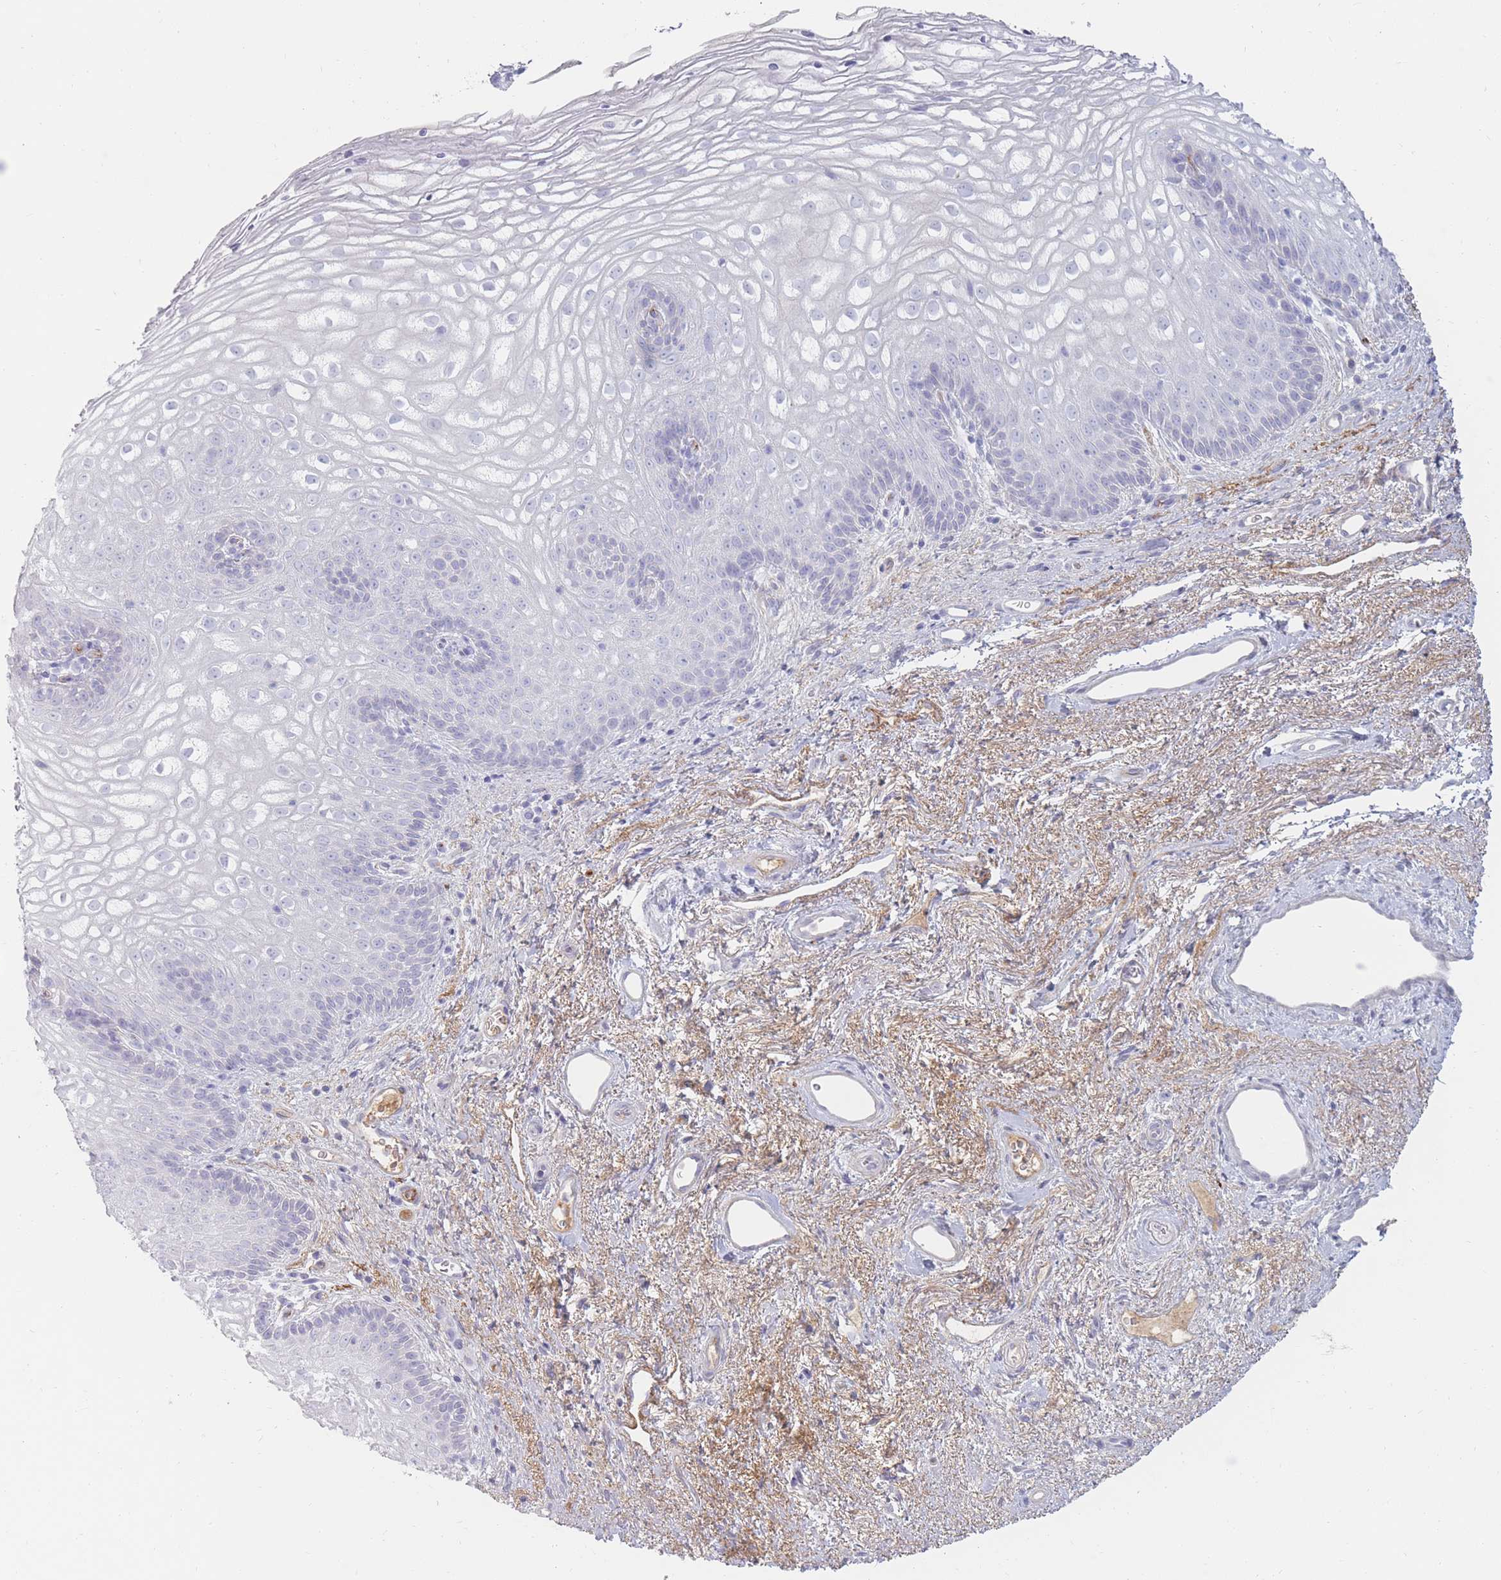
{"staining": {"intensity": "negative", "quantity": "none", "location": "none"}, "tissue": "vagina", "cell_type": "Squamous epithelial cells", "image_type": "normal", "snomed": [{"axis": "morphology", "description": "Normal tissue, NOS"}, {"axis": "topography", "description": "Vagina"}], "caption": "An image of human vagina is negative for staining in squamous epithelial cells. (Stains: DAB (3,3'-diaminobenzidine) IHC with hematoxylin counter stain, Microscopy: brightfield microscopy at high magnification).", "gene": "PRG4", "patient": {"sex": "female", "age": 47}}